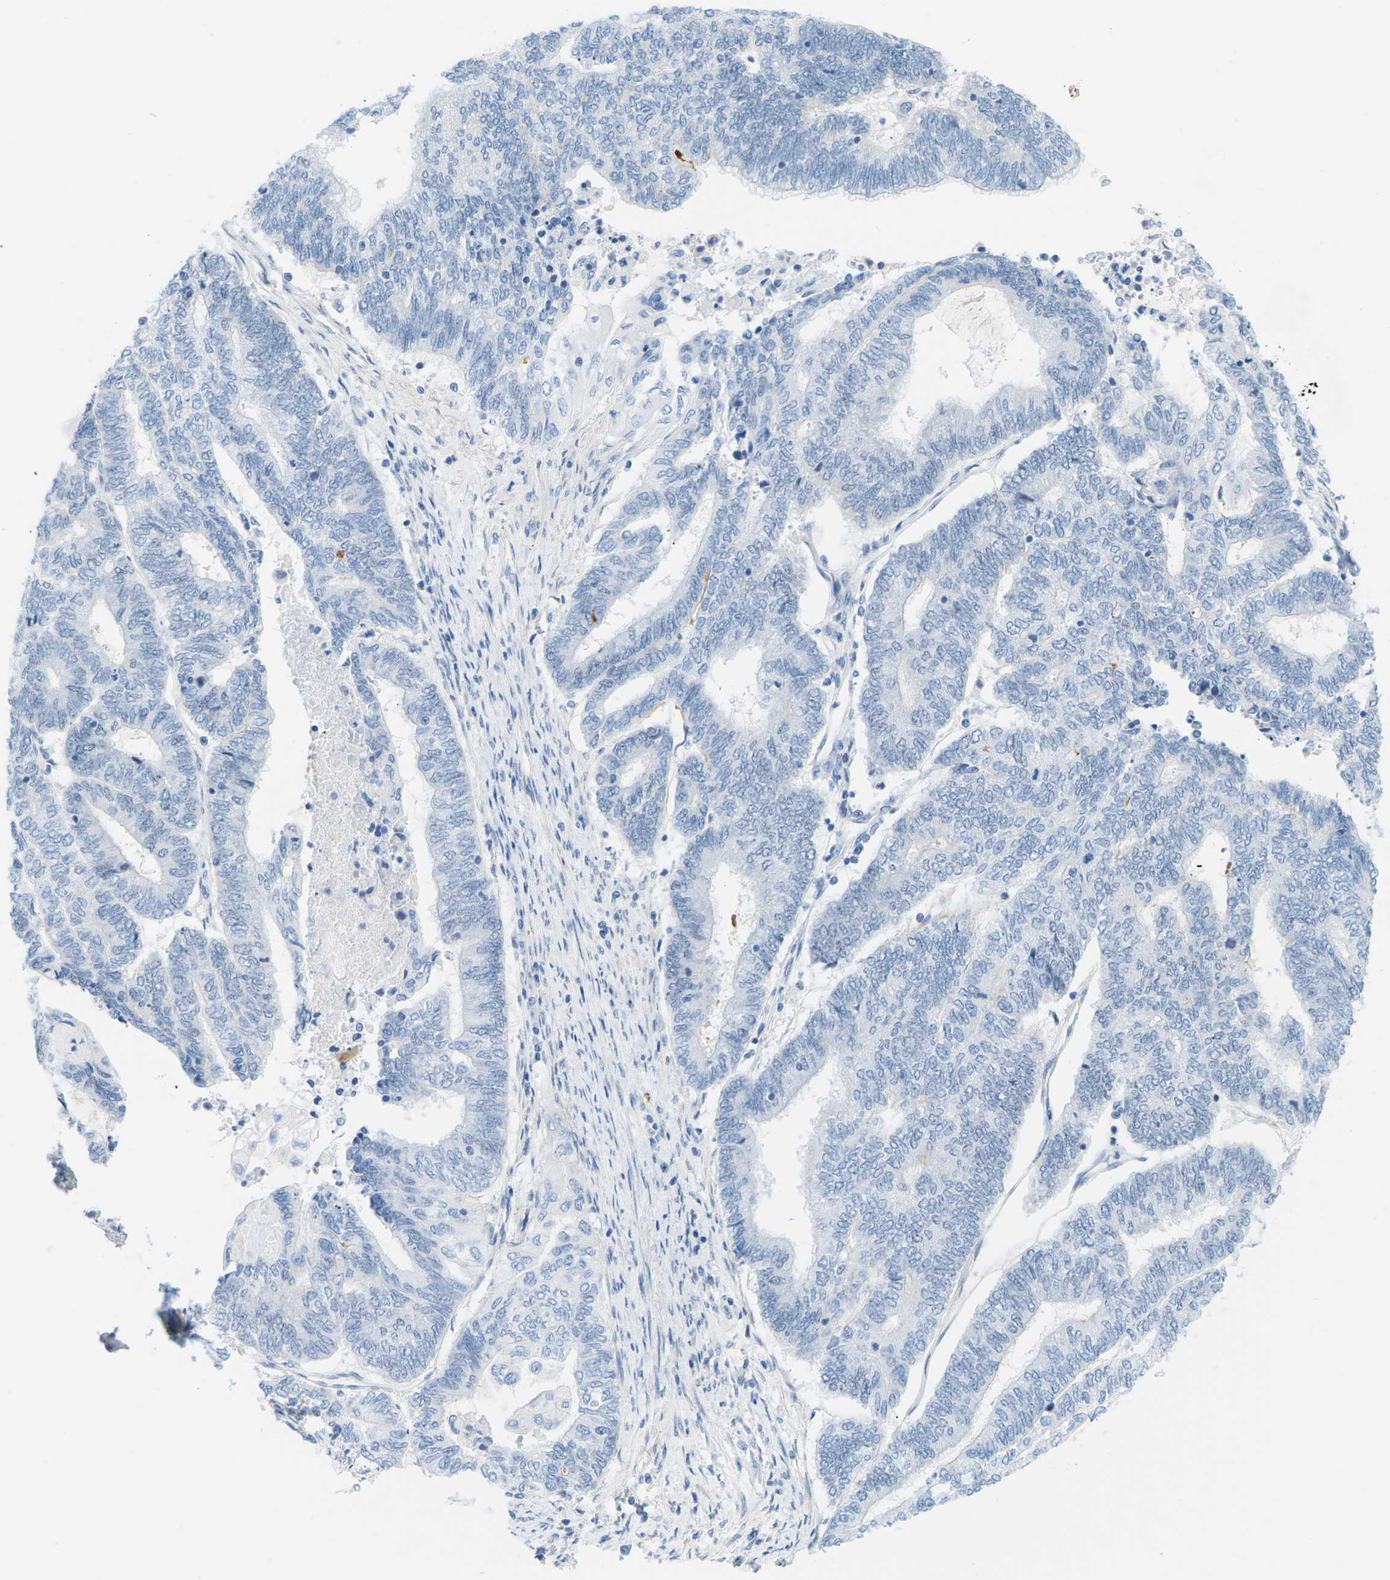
{"staining": {"intensity": "negative", "quantity": "none", "location": "none"}, "tissue": "endometrial cancer", "cell_type": "Tumor cells", "image_type": "cancer", "snomed": [{"axis": "morphology", "description": "Adenocarcinoma, NOS"}, {"axis": "topography", "description": "Uterus"}, {"axis": "topography", "description": "Endometrium"}], "caption": "Tumor cells show no significant expression in endometrial cancer.", "gene": "HLTF", "patient": {"sex": "female", "age": 70}}